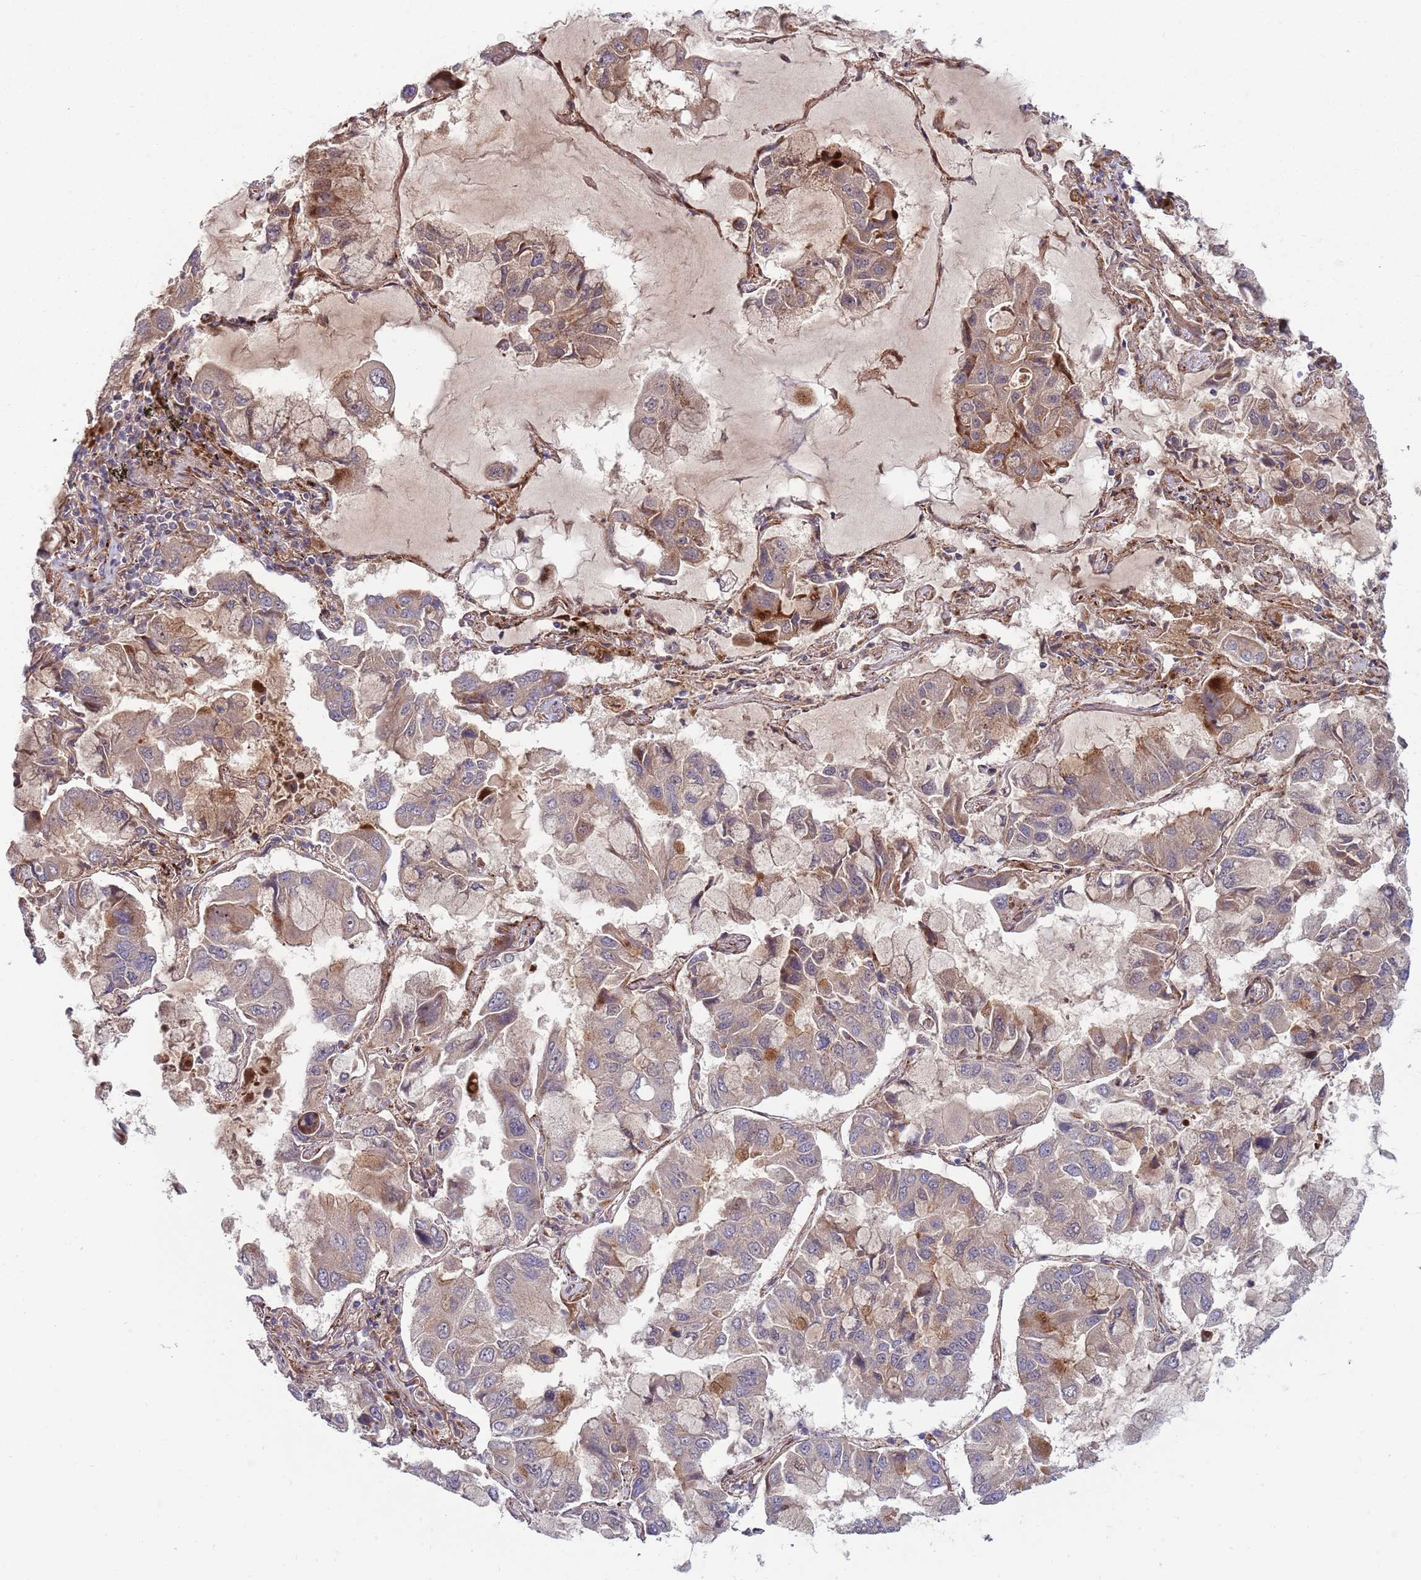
{"staining": {"intensity": "moderate", "quantity": "25%-75%", "location": "cytoplasmic/membranous"}, "tissue": "lung cancer", "cell_type": "Tumor cells", "image_type": "cancer", "snomed": [{"axis": "morphology", "description": "Adenocarcinoma, NOS"}, {"axis": "topography", "description": "Lung"}], "caption": "IHC photomicrograph of lung cancer stained for a protein (brown), which shows medium levels of moderate cytoplasmic/membranous staining in about 25%-75% of tumor cells.", "gene": "NT5DC4", "patient": {"sex": "male", "age": 64}}